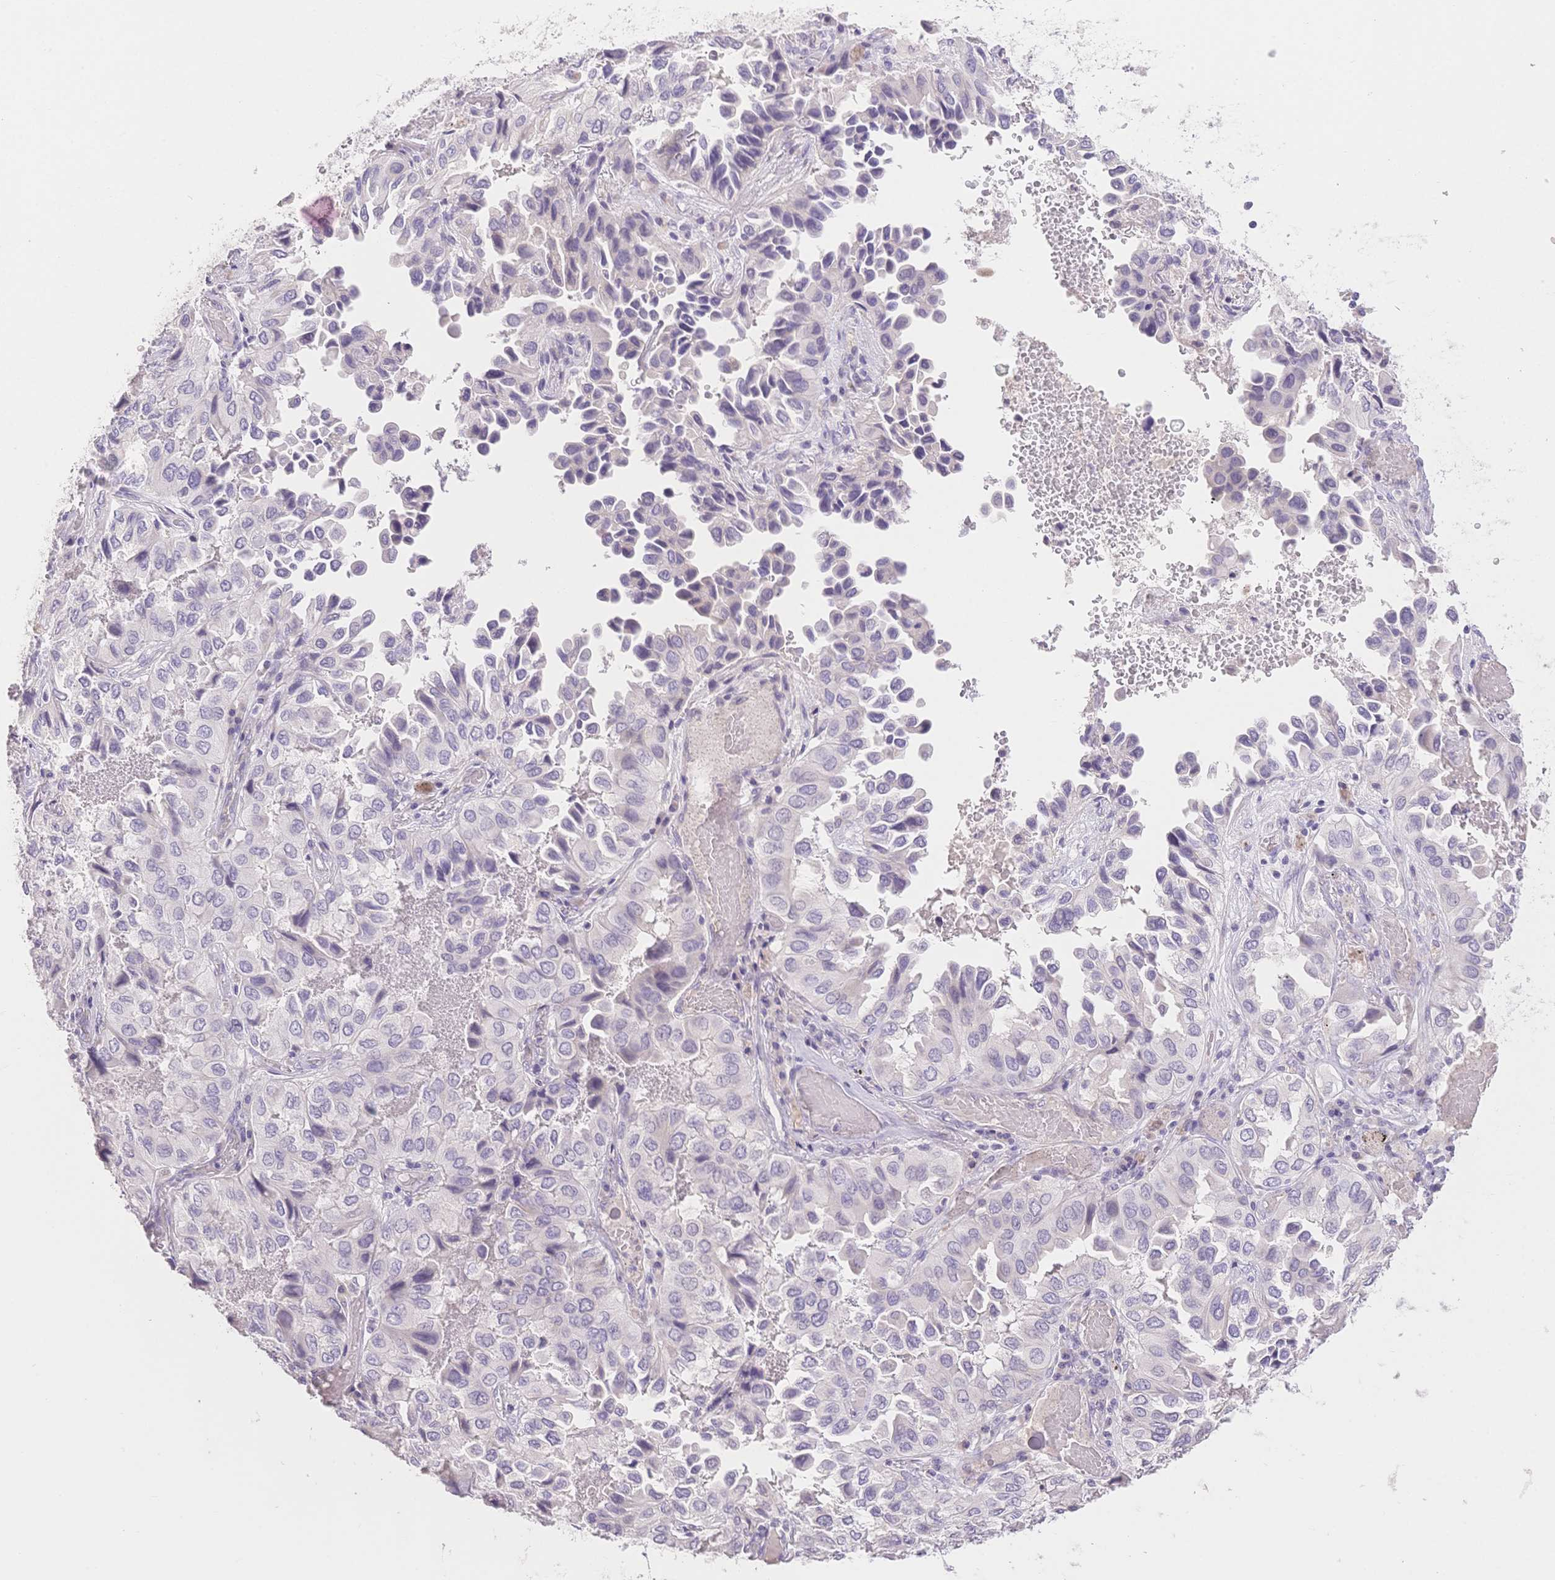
{"staining": {"intensity": "negative", "quantity": "none", "location": "none"}, "tissue": "lung cancer", "cell_type": "Tumor cells", "image_type": "cancer", "snomed": [{"axis": "morphology", "description": "Aneuploidy"}, {"axis": "morphology", "description": "Adenocarcinoma, NOS"}, {"axis": "morphology", "description": "Adenocarcinoma, metastatic, NOS"}, {"axis": "topography", "description": "Lymph node"}, {"axis": "topography", "description": "Lung"}], "caption": "IHC histopathology image of lung cancer stained for a protein (brown), which demonstrates no staining in tumor cells. The staining was performed using DAB to visualize the protein expression in brown, while the nuclei were stained in blue with hematoxylin (Magnification: 20x).", "gene": "SUV39H2", "patient": {"sex": "female", "age": 48}}